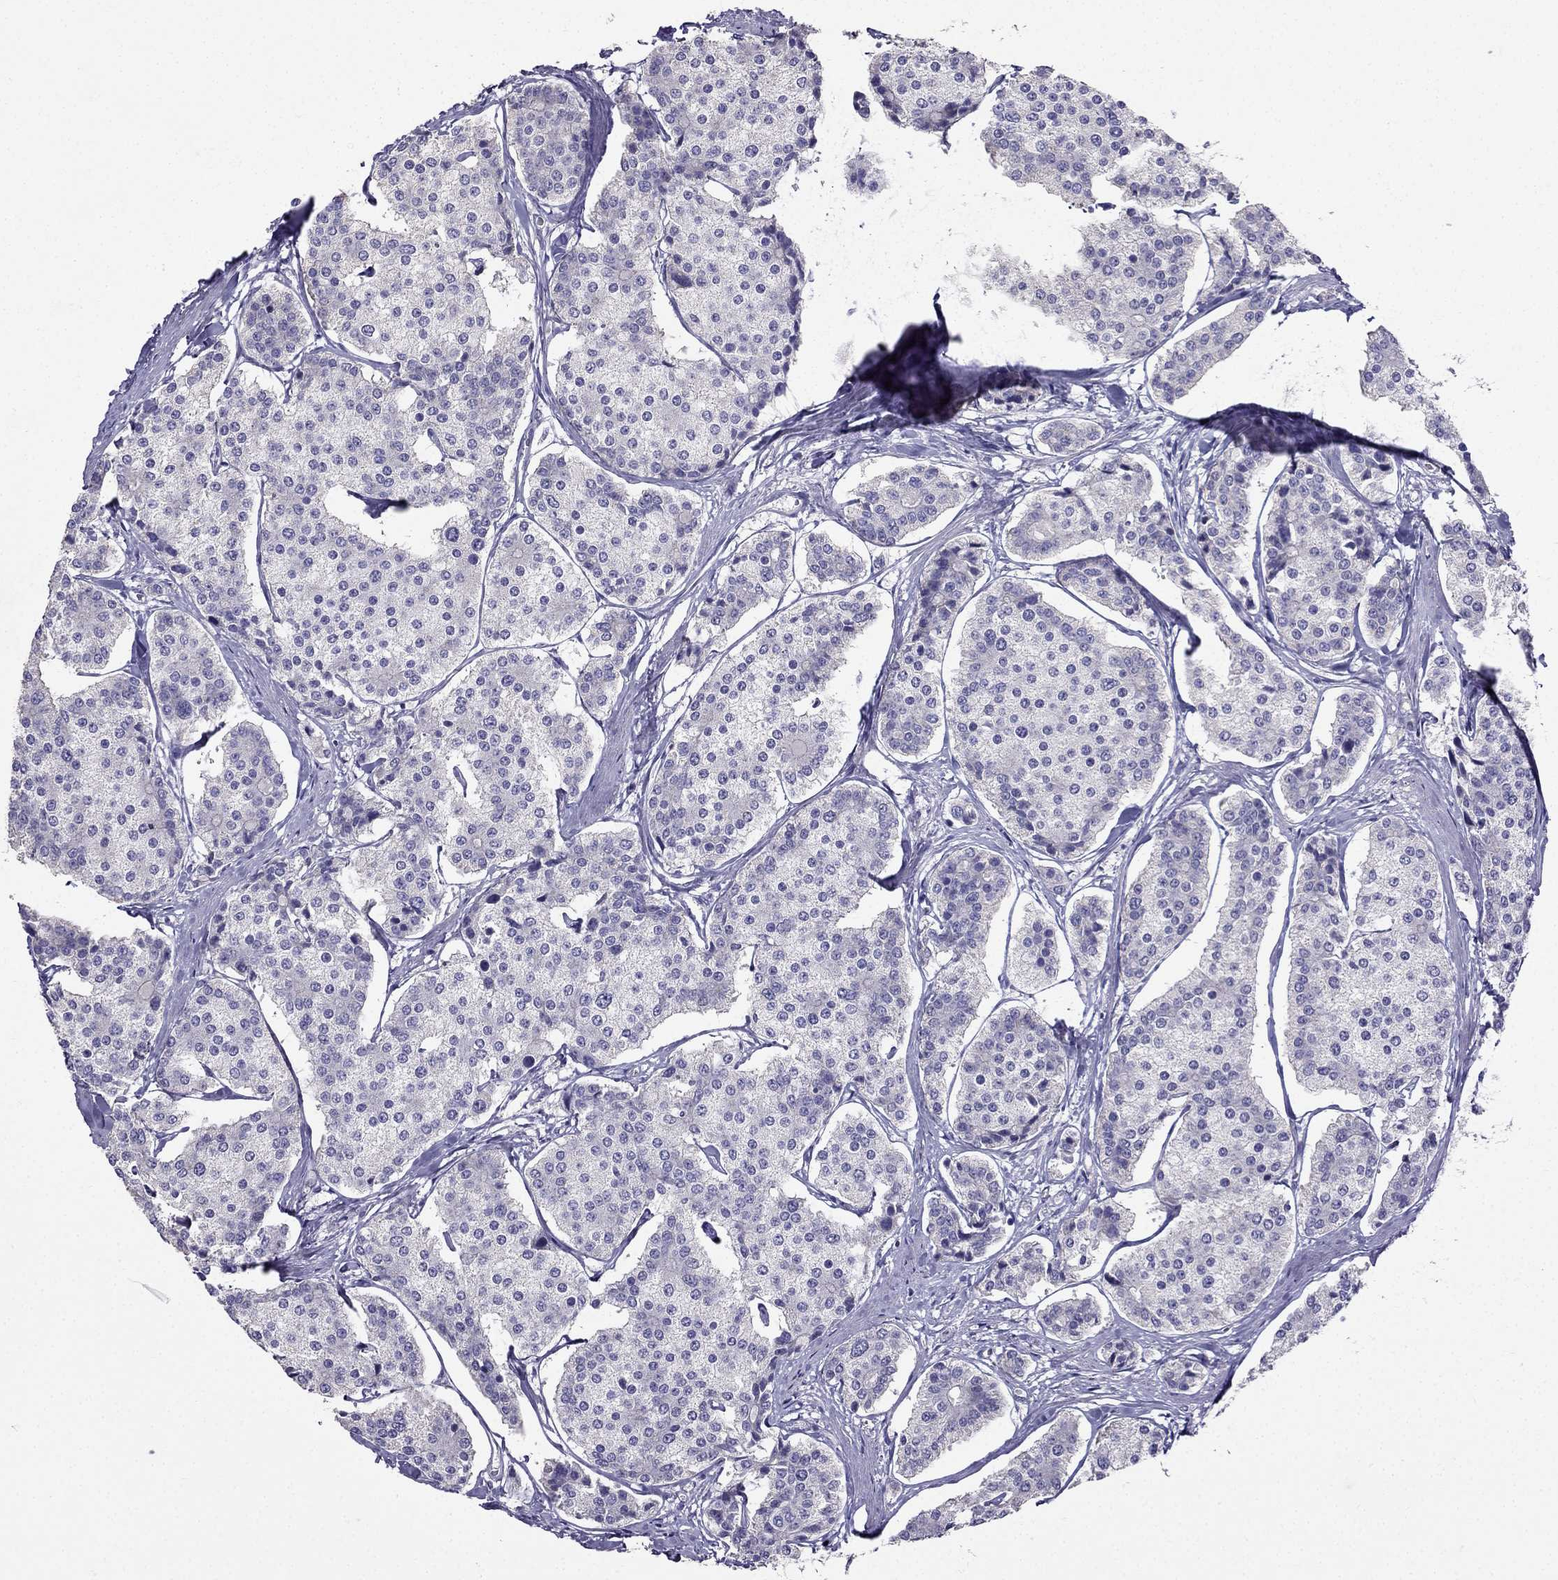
{"staining": {"intensity": "negative", "quantity": "none", "location": "none"}, "tissue": "carcinoid", "cell_type": "Tumor cells", "image_type": "cancer", "snomed": [{"axis": "morphology", "description": "Carcinoid, malignant, NOS"}, {"axis": "topography", "description": "Small intestine"}], "caption": "There is no significant expression in tumor cells of carcinoid. Brightfield microscopy of immunohistochemistry (IHC) stained with DAB (3,3'-diaminobenzidine) (brown) and hematoxylin (blue), captured at high magnification.", "gene": "AS3MT", "patient": {"sex": "female", "age": 65}}